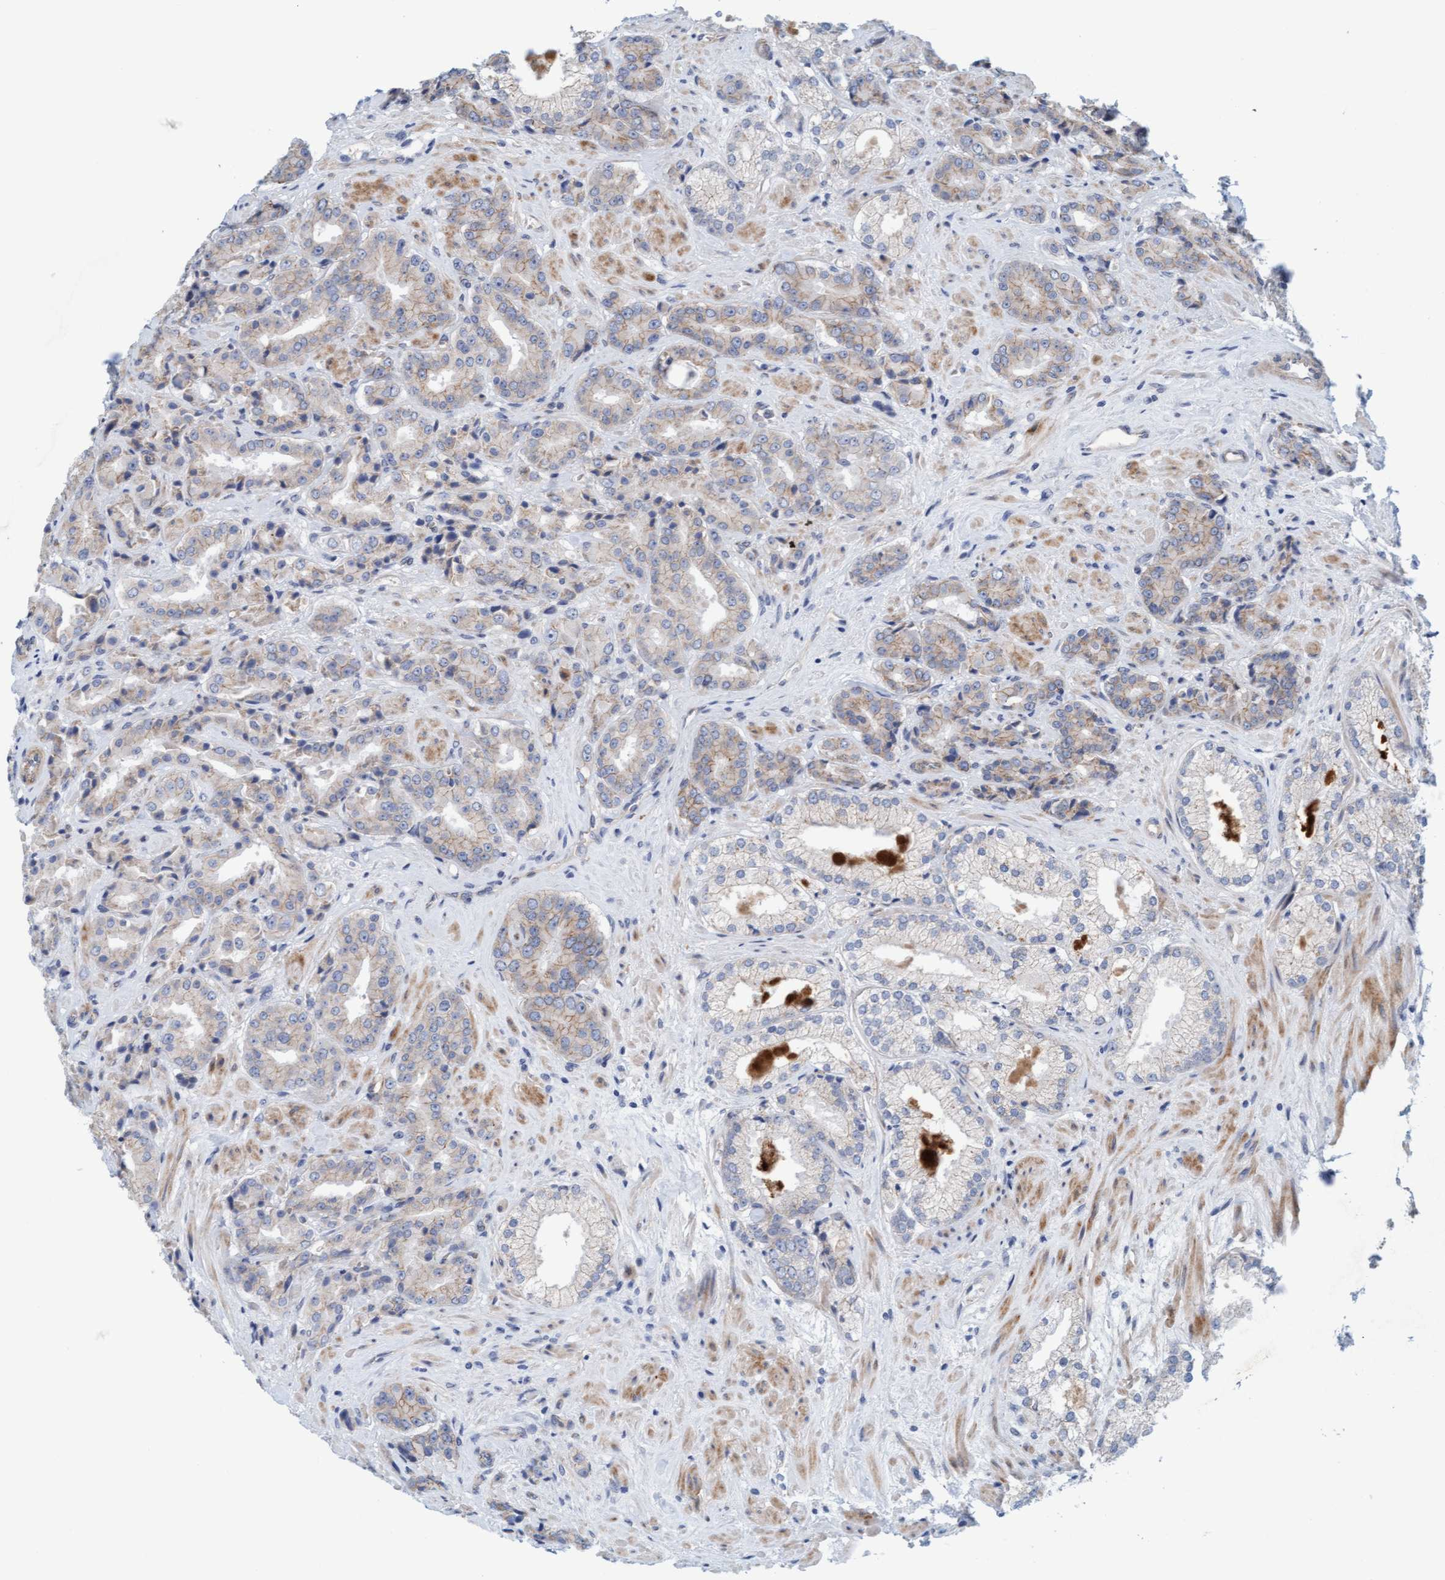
{"staining": {"intensity": "weak", "quantity": "<25%", "location": "cytoplasmic/membranous"}, "tissue": "prostate cancer", "cell_type": "Tumor cells", "image_type": "cancer", "snomed": [{"axis": "morphology", "description": "Adenocarcinoma, High grade"}, {"axis": "topography", "description": "Prostate"}], "caption": "Tumor cells show no significant staining in prostate cancer. (DAB immunohistochemistry visualized using brightfield microscopy, high magnification).", "gene": "KRBA2", "patient": {"sex": "male", "age": 71}}